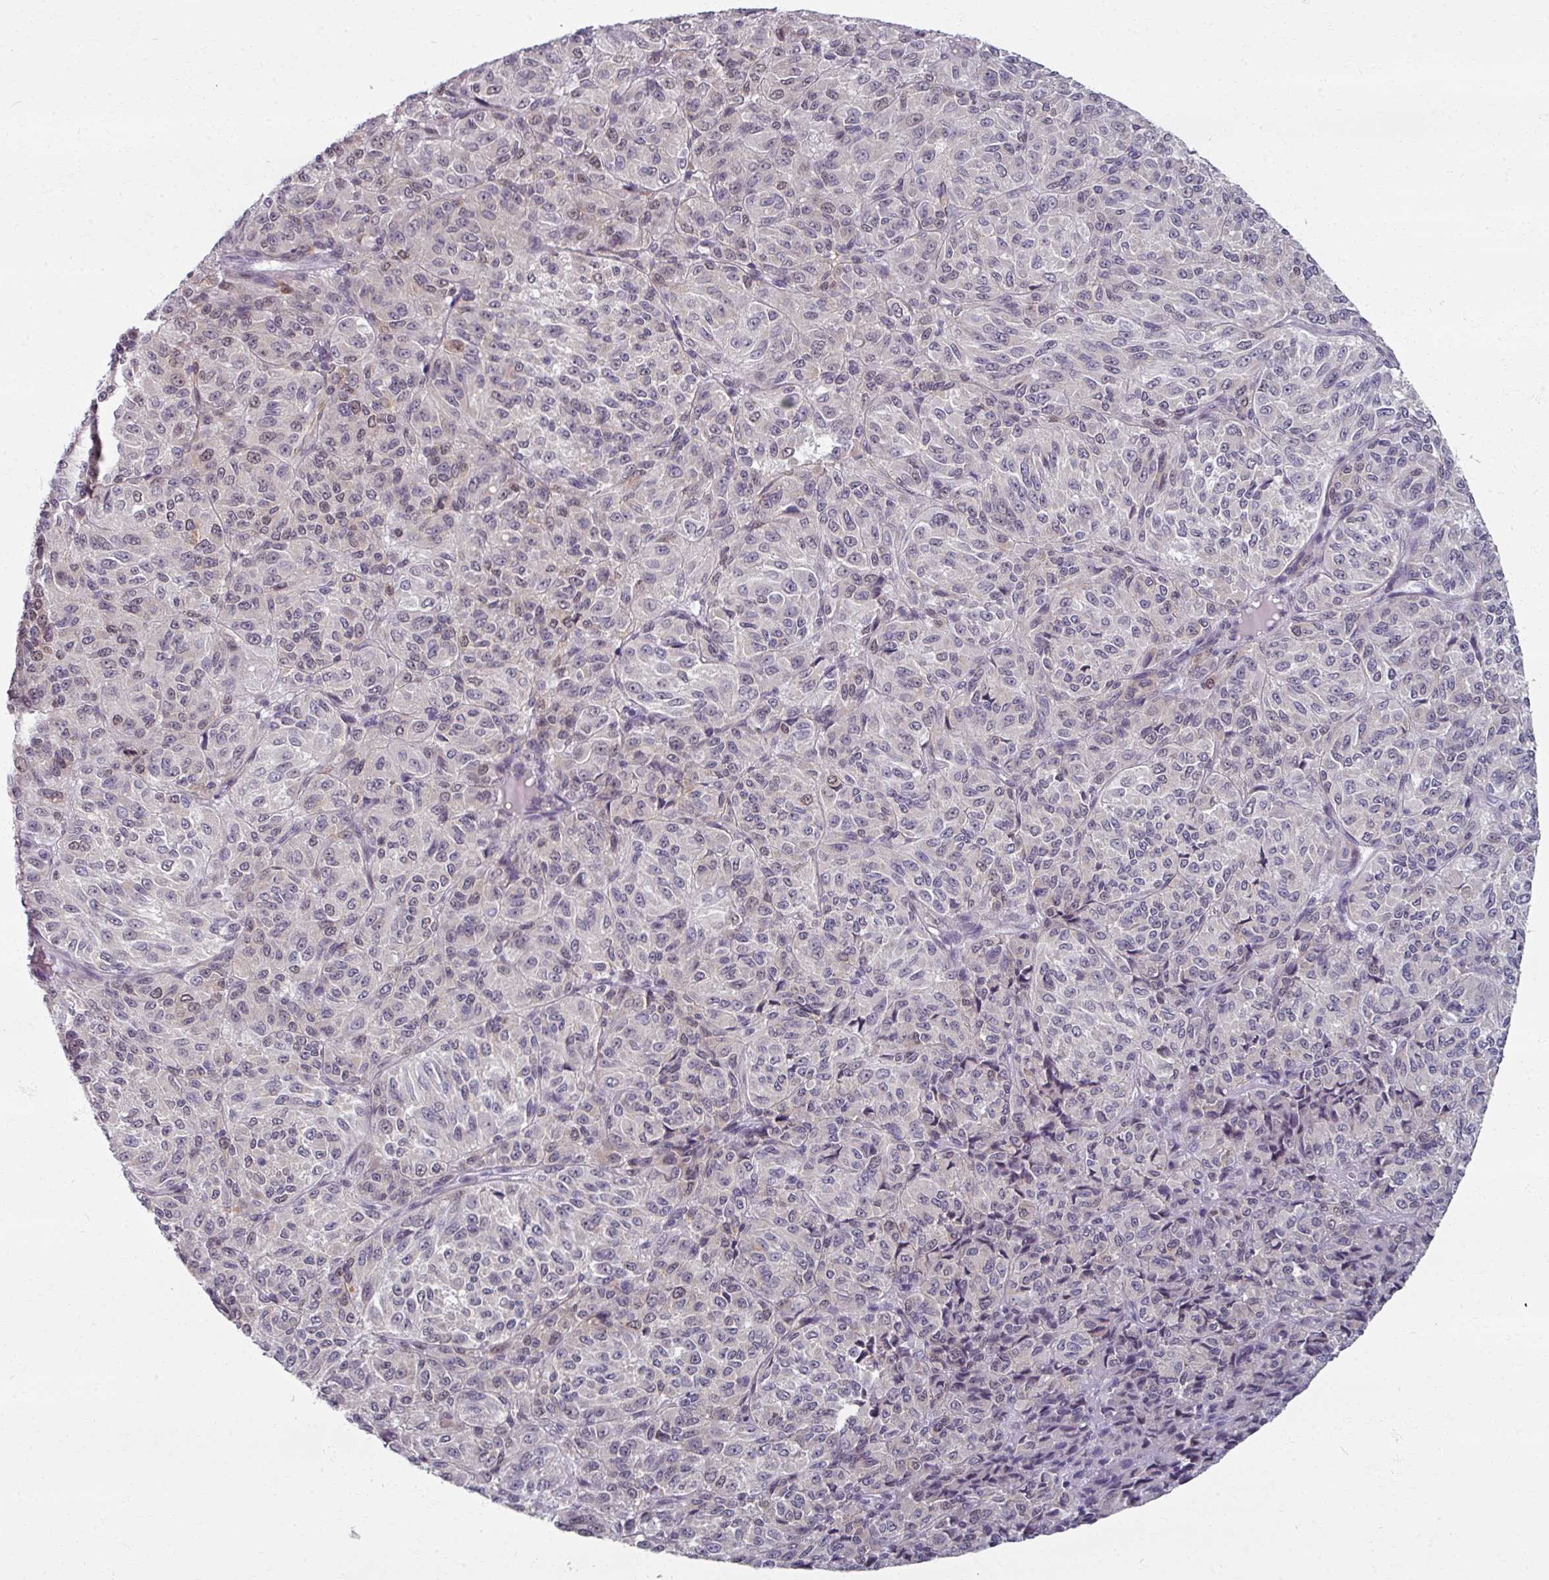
{"staining": {"intensity": "weak", "quantity": "<25%", "location": "nuclear"}, "tissue": "melanoma", "cell_type": "Tumor cells", "image_type": "cancer", "snomed": [{"axis": "morphology", "description": "Malignant melanoma, Metastatic site"}, {"axis": "topography", "description": "Brain"}], "caption": "Tumor cells are negative for protein expression in human melanoma.", "gene": "RIPOR3", "patient": {"sex": "female", "age": 56}}